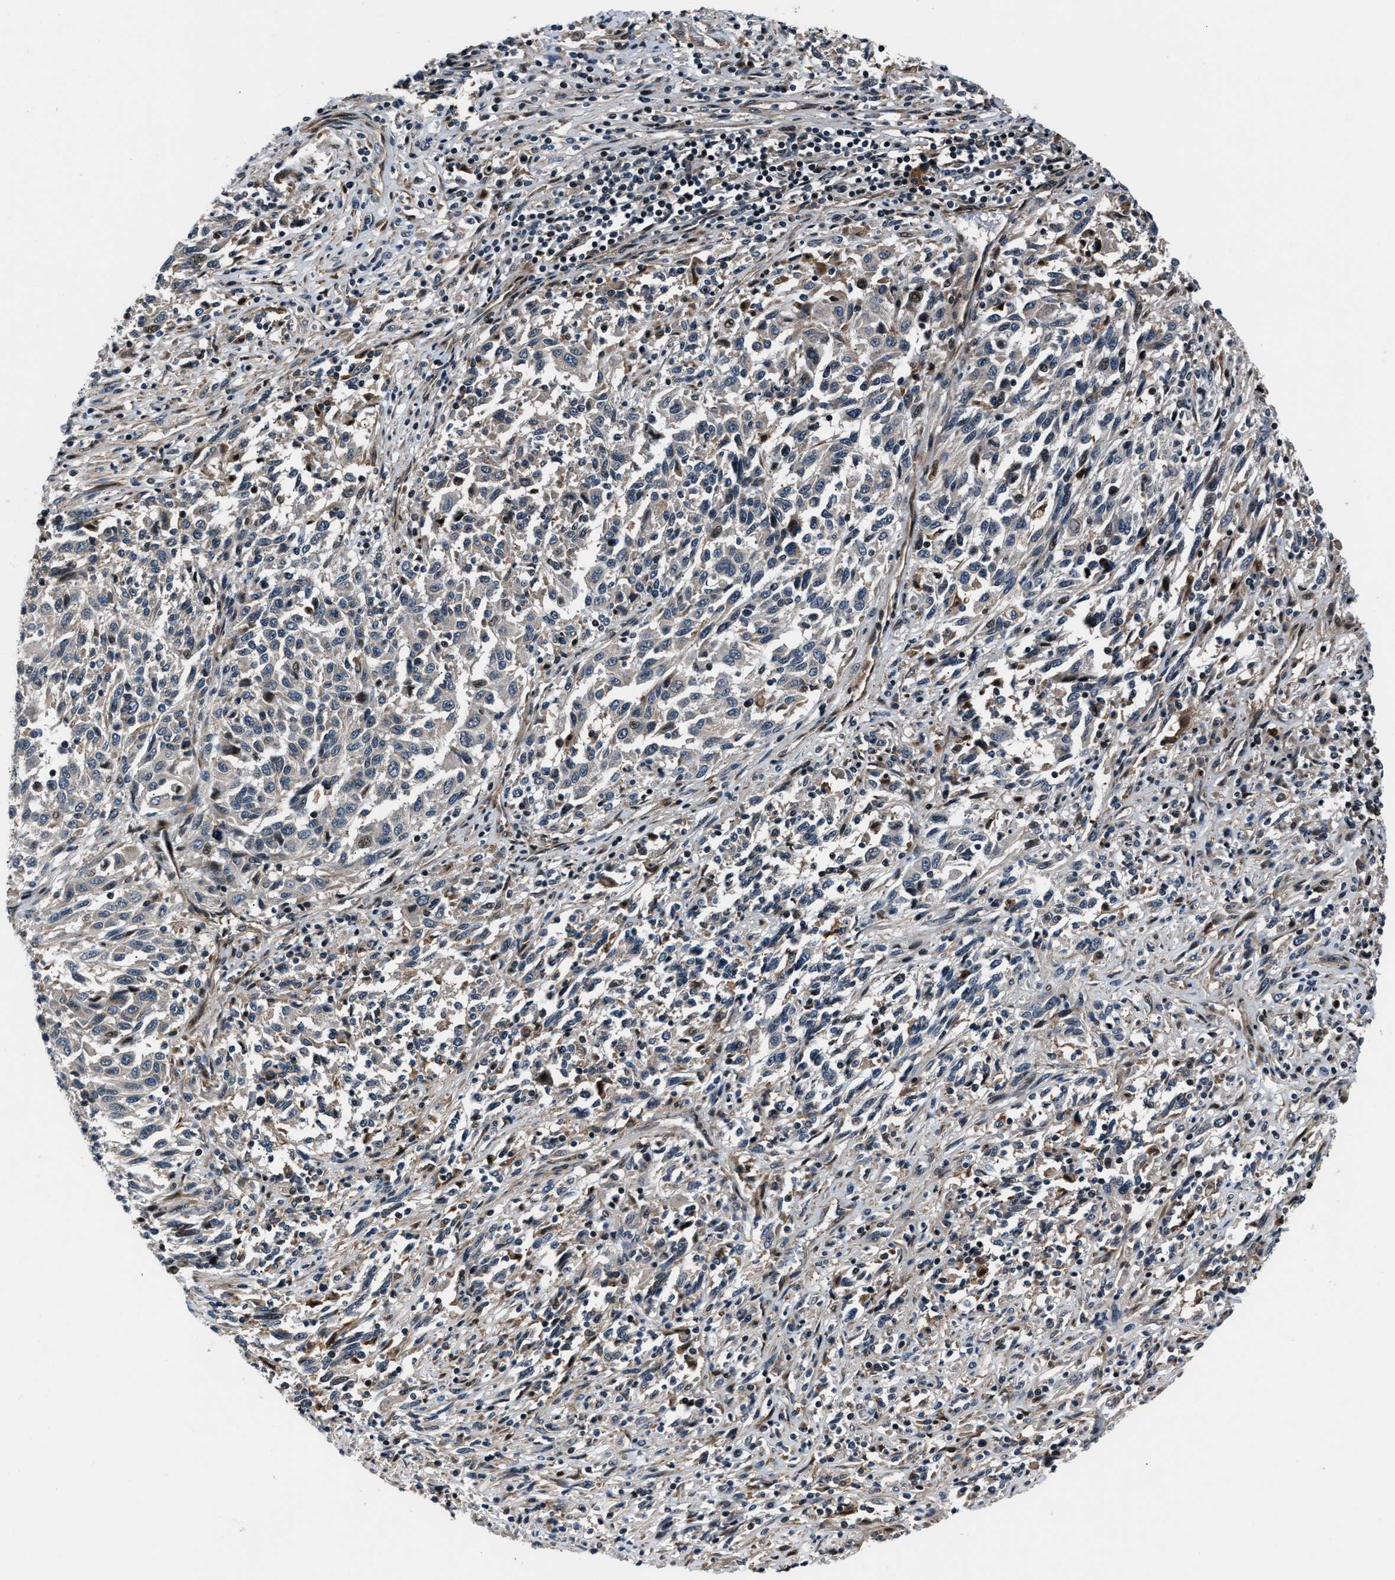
{"staining": {"intensity": "negative", "quantity": "none", "location": "none"}, "tissue": "melanoma", "cell_type": "Tumor cells", "image_type": "cancer", "snomed": [{"axis": "morphology", "description": "Malignant melanoma, Metastatic site"}, {"axis": "topography", "description": "Lymph node"}], "caption": "Immunohistochemical staining of malignant melanoma (metastatic site) displays no significant staining in tumor cells. Brightfield microscopy of IHC stained with DAB (brown) and hematoxylin (blue), captured at high magnification.", "gene": "DYNC2I1", "patient": {"sex": "male", "age": 61}}